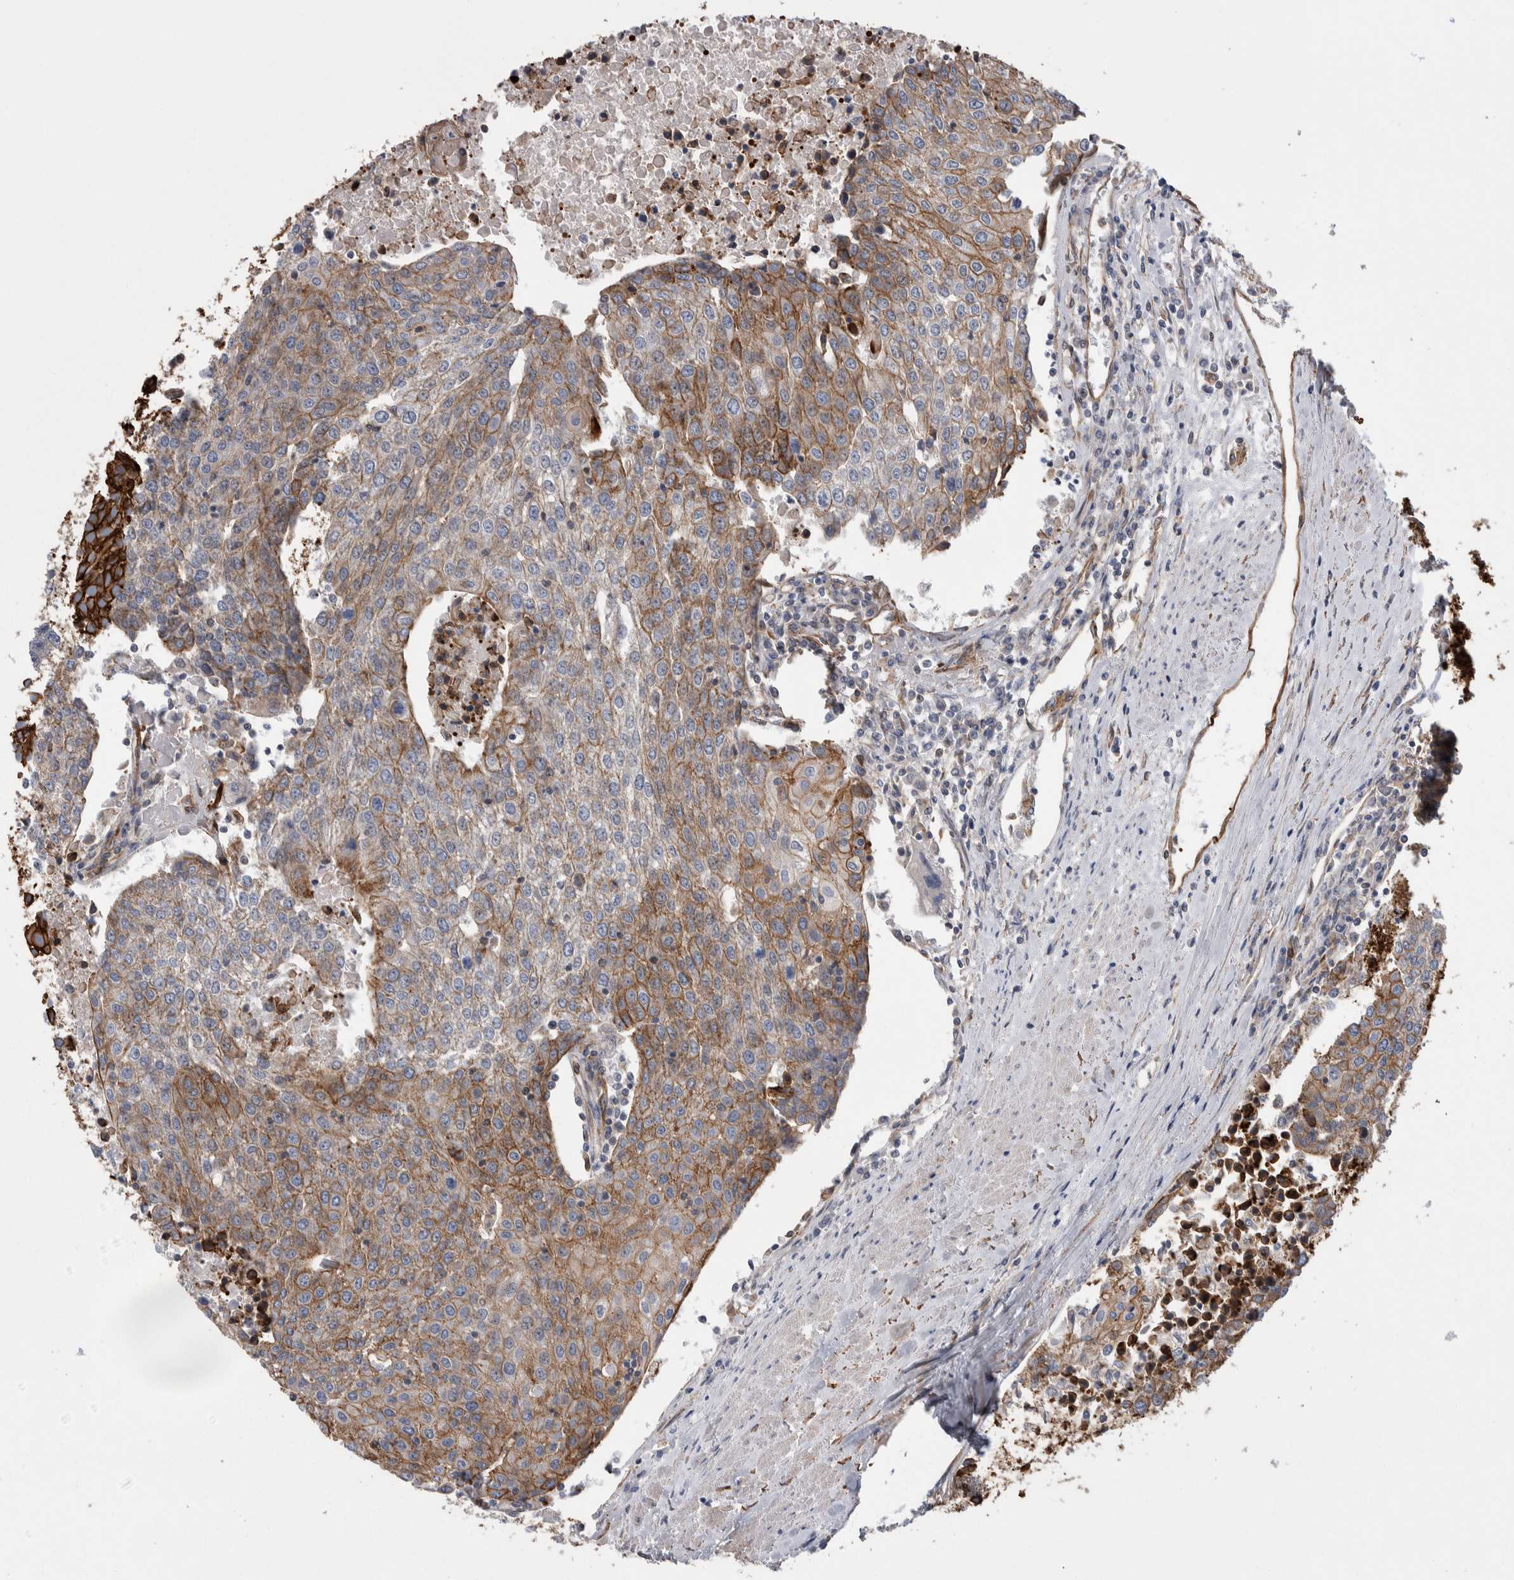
{"staining": {"intensity": "moderate", "quantity": "25%-75%", "location": "cytoplasmic/membranous"}, "tissue": "urothelial cancer", "cell_type": "Tumor cells", "image_type": "cancer", "snomed": [{"axis": "morphology", "description": "Urothelial carcinoma, High grade"}, {"axis": "topography", "description": "Urinary bladder"}], "caption": "An immunohistochemistry photomicrograph of neoplastic tissue is shown. Protein staining in brown shows moderate cytoplasmic/membranous positivity in urothelial cancer within tumor cells.", "gene": "KIF12", "patient": {"sex": "female", "age": 85}}